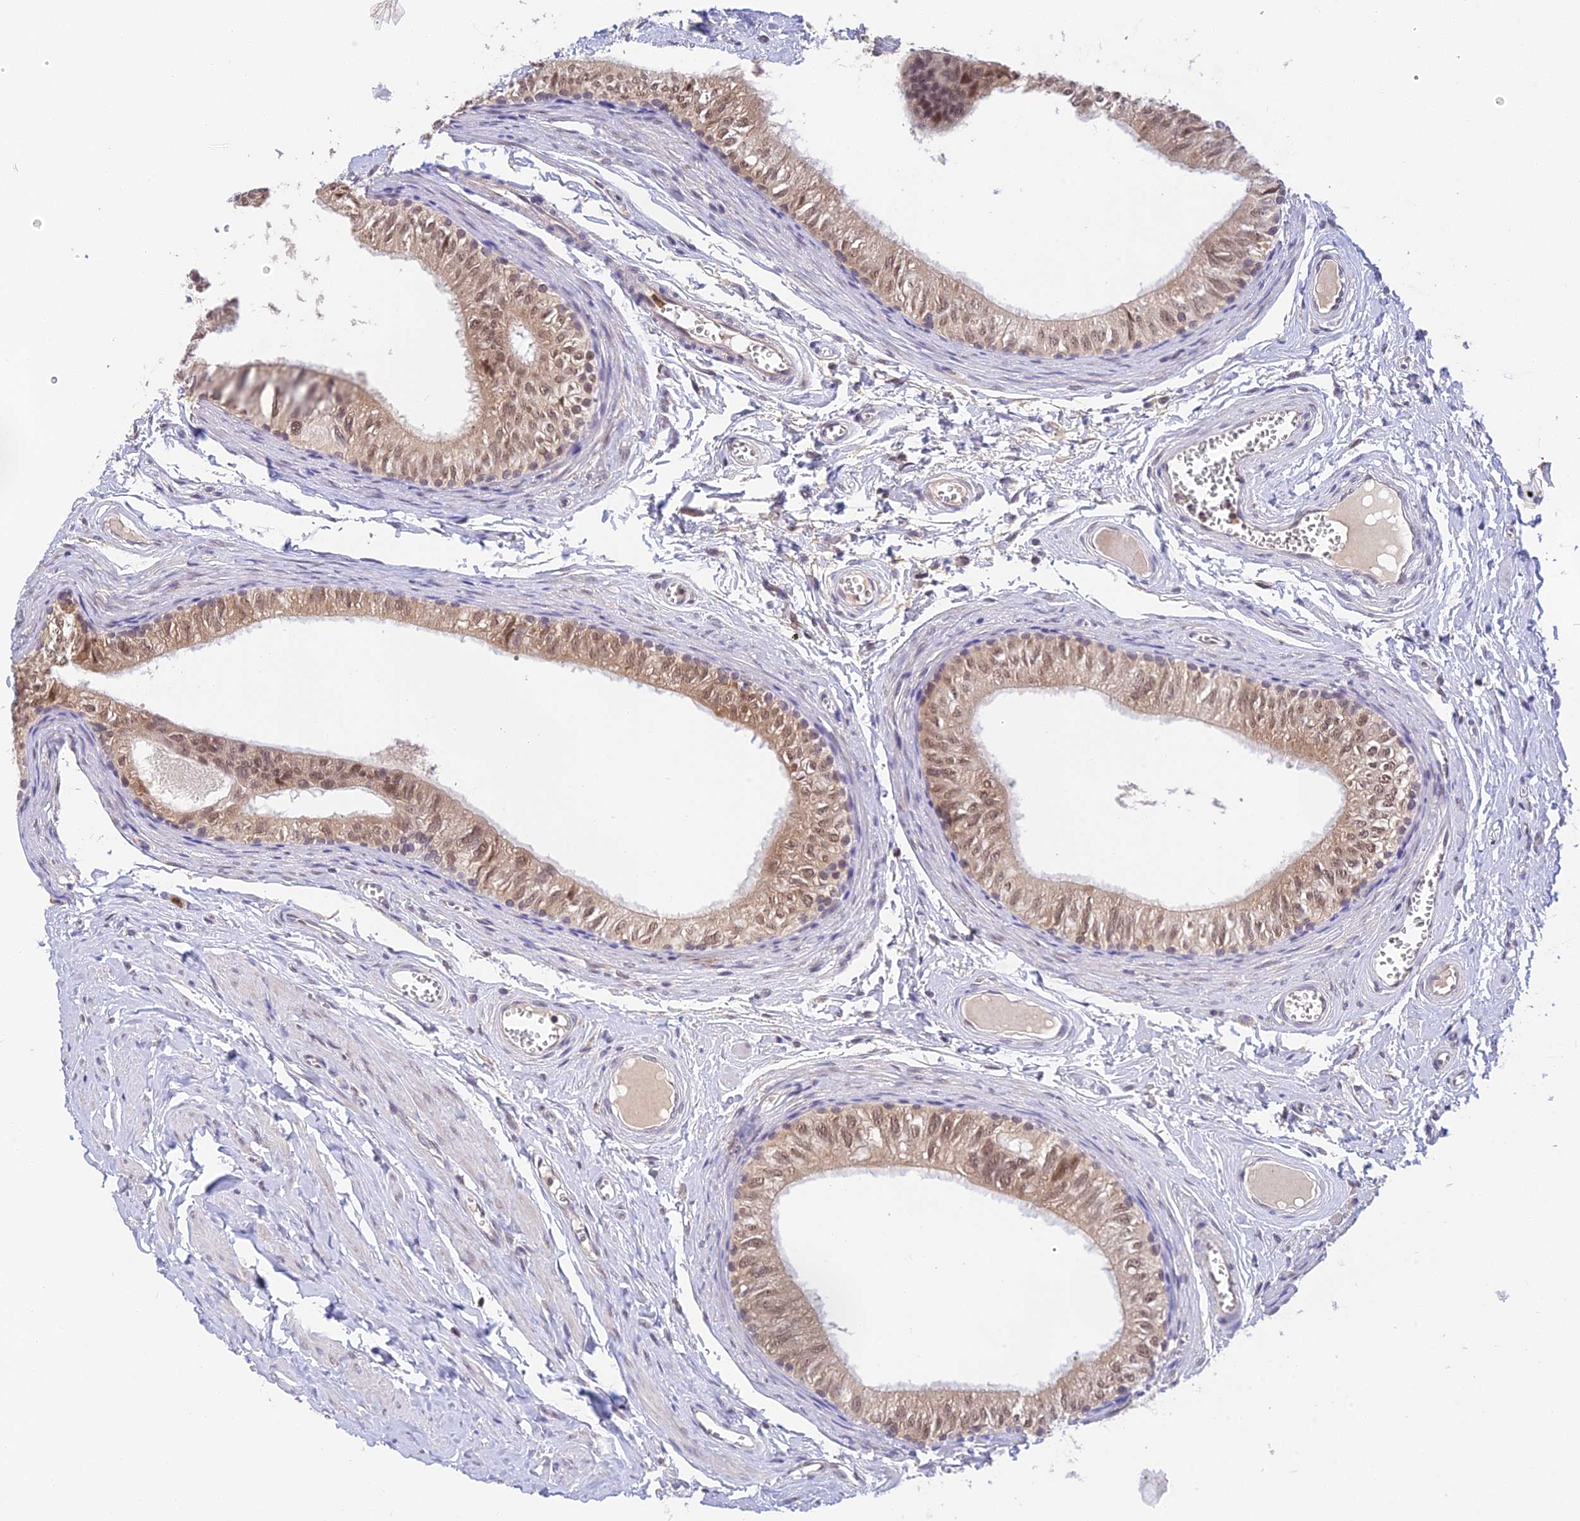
{"staining": {"intensity": "moderate", "quantity": ">75%", "location": "cytoplasmic/membranous,nuclear"}, "tissue": "epididymis", "cell_type": "Glandular cells", "image_type": "normal", "snomed": [{"axis": "morphology", "description": "Normal tissue, NOS"}, {"axis": "topography", "description": "Epididymis"}], "caption": "Immunohistochemical staining of normal human epididymis shows medium levels of moderate cytoplasmic/membranous,nuclear staining in approximately >75% of glandular cells. (brown staining indicates protein expression, while blue staining denotes nuclei).", "gene": "PEX16", "patient": {"sex": "male", "age": 42}}